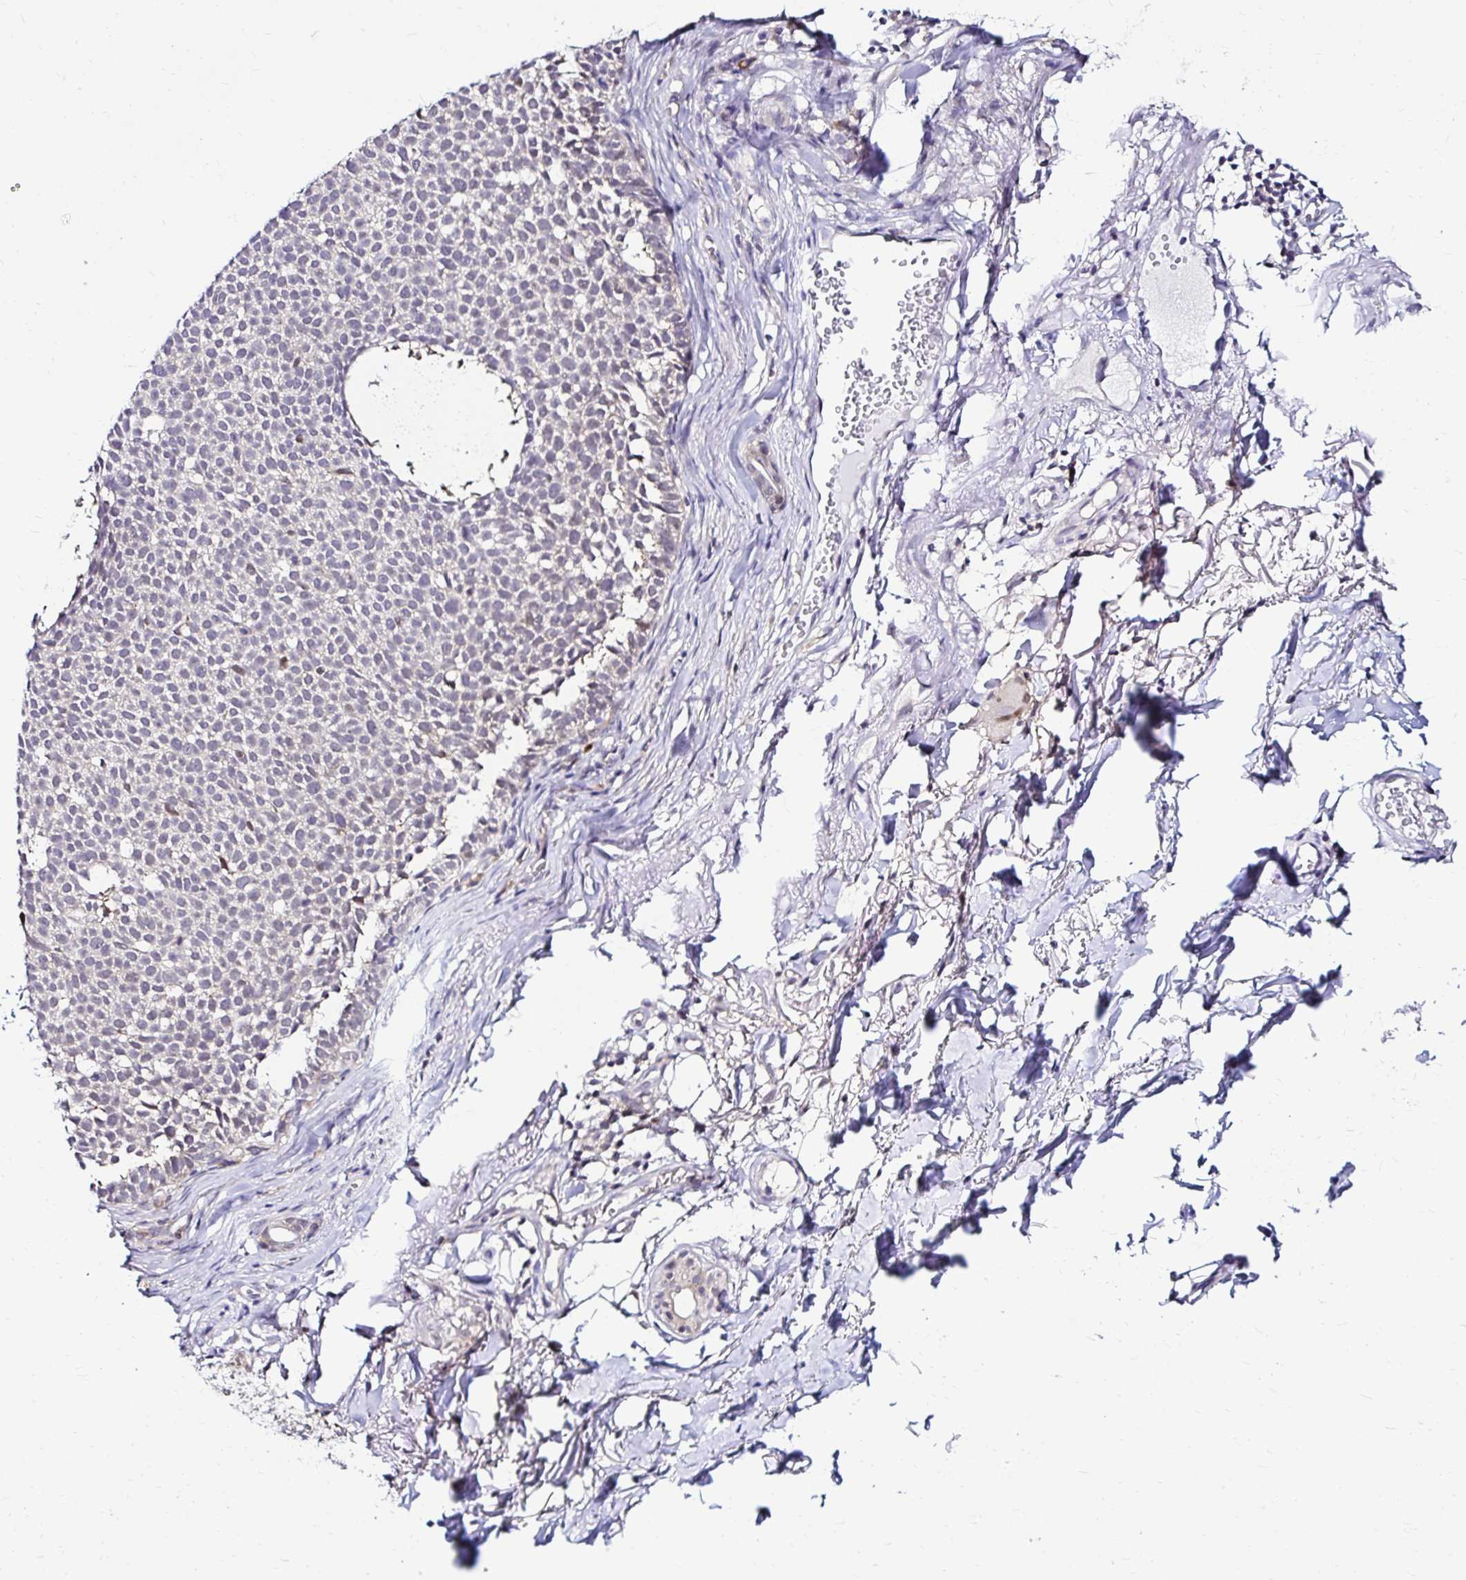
{"staining": {"intensity": "negative", "quantity": "none", "location": "none"}, "tissue": "skin cancer", "cell_type": "Tumor cells", "image_type": "cancer", "snomed": [{"axis": "morphology", "description": "Basal cell carcinoma"}, {"axis": "topography", "description": "Skin"}], "caption": "Photomicrograph shows no protein expression in tumor cells of skin cancer tissue. (Stains: DAB (3,3'-diaminobenzidine) IHC with hematoxylin counter stain, Microscopy: brightfield microscopy at high magnification).", "gene": "PSMD3", "patient": {"sex": "male", "age": 63}}